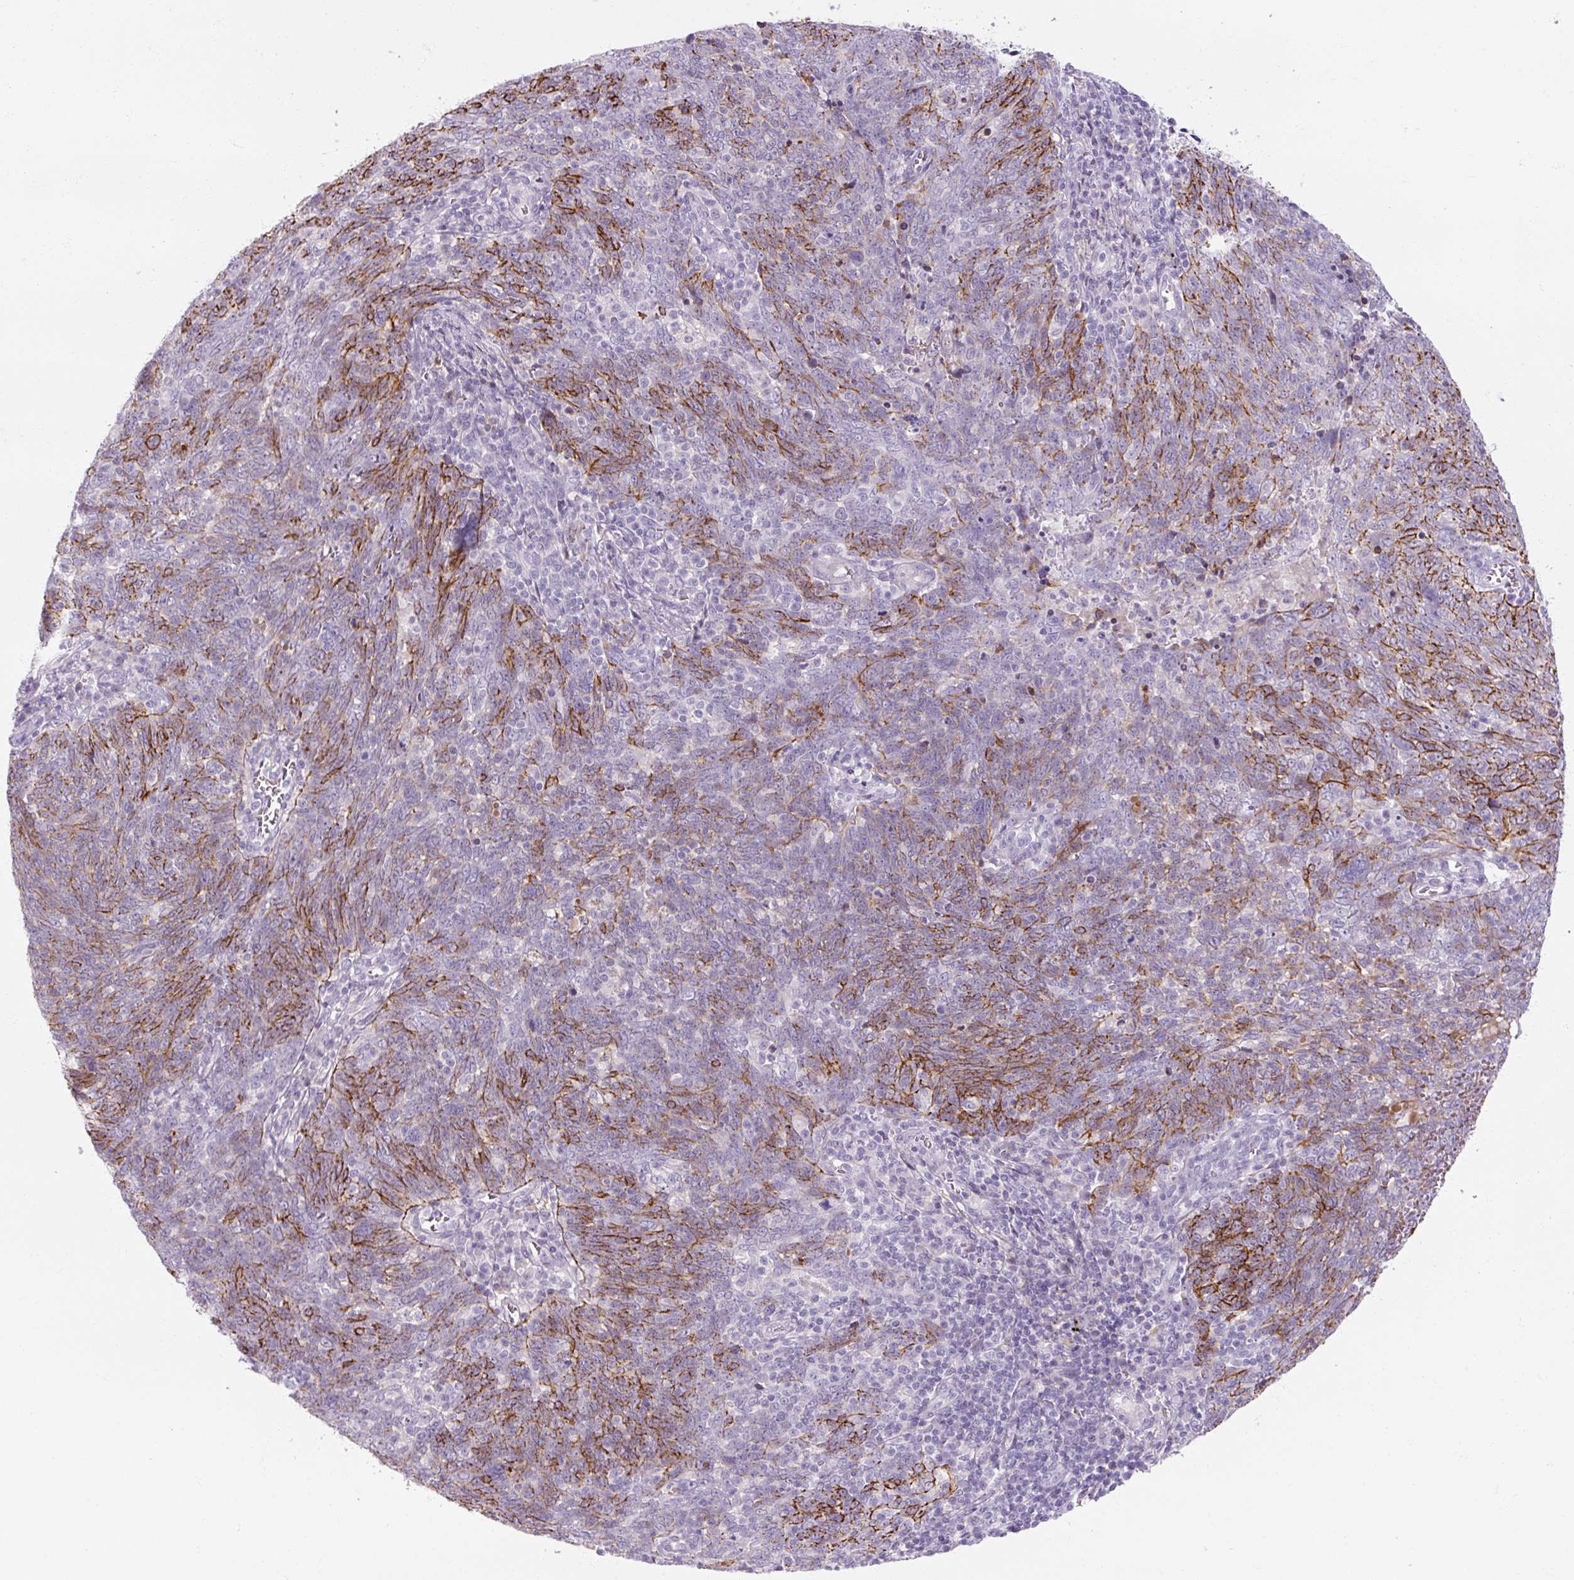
{"staining": {"intensity": "strong", "quantity": "25%-75%", "location": "cytoplasmic/membranous"}, "tissue": "lung cancer", "cell_type": "Tumor cells", "image_type": "cancer", "snomed": [{"axis": "morphology", "description": "Squamous cell carcinoma, NOS"}, {"axis": "topography", "description": "Lung"}], "caption": "Immunohistochemical staining of squamous cell carcinoma (lung) demonstrates high levels of strong cytoplasmic/membranous protein staining in about 25%-75% of tumor cells. (DAB IHC with brightfield microscopy, high magnification).", "gene": "NFE2L3", "patient": {"sex": "female", "age": 72}}